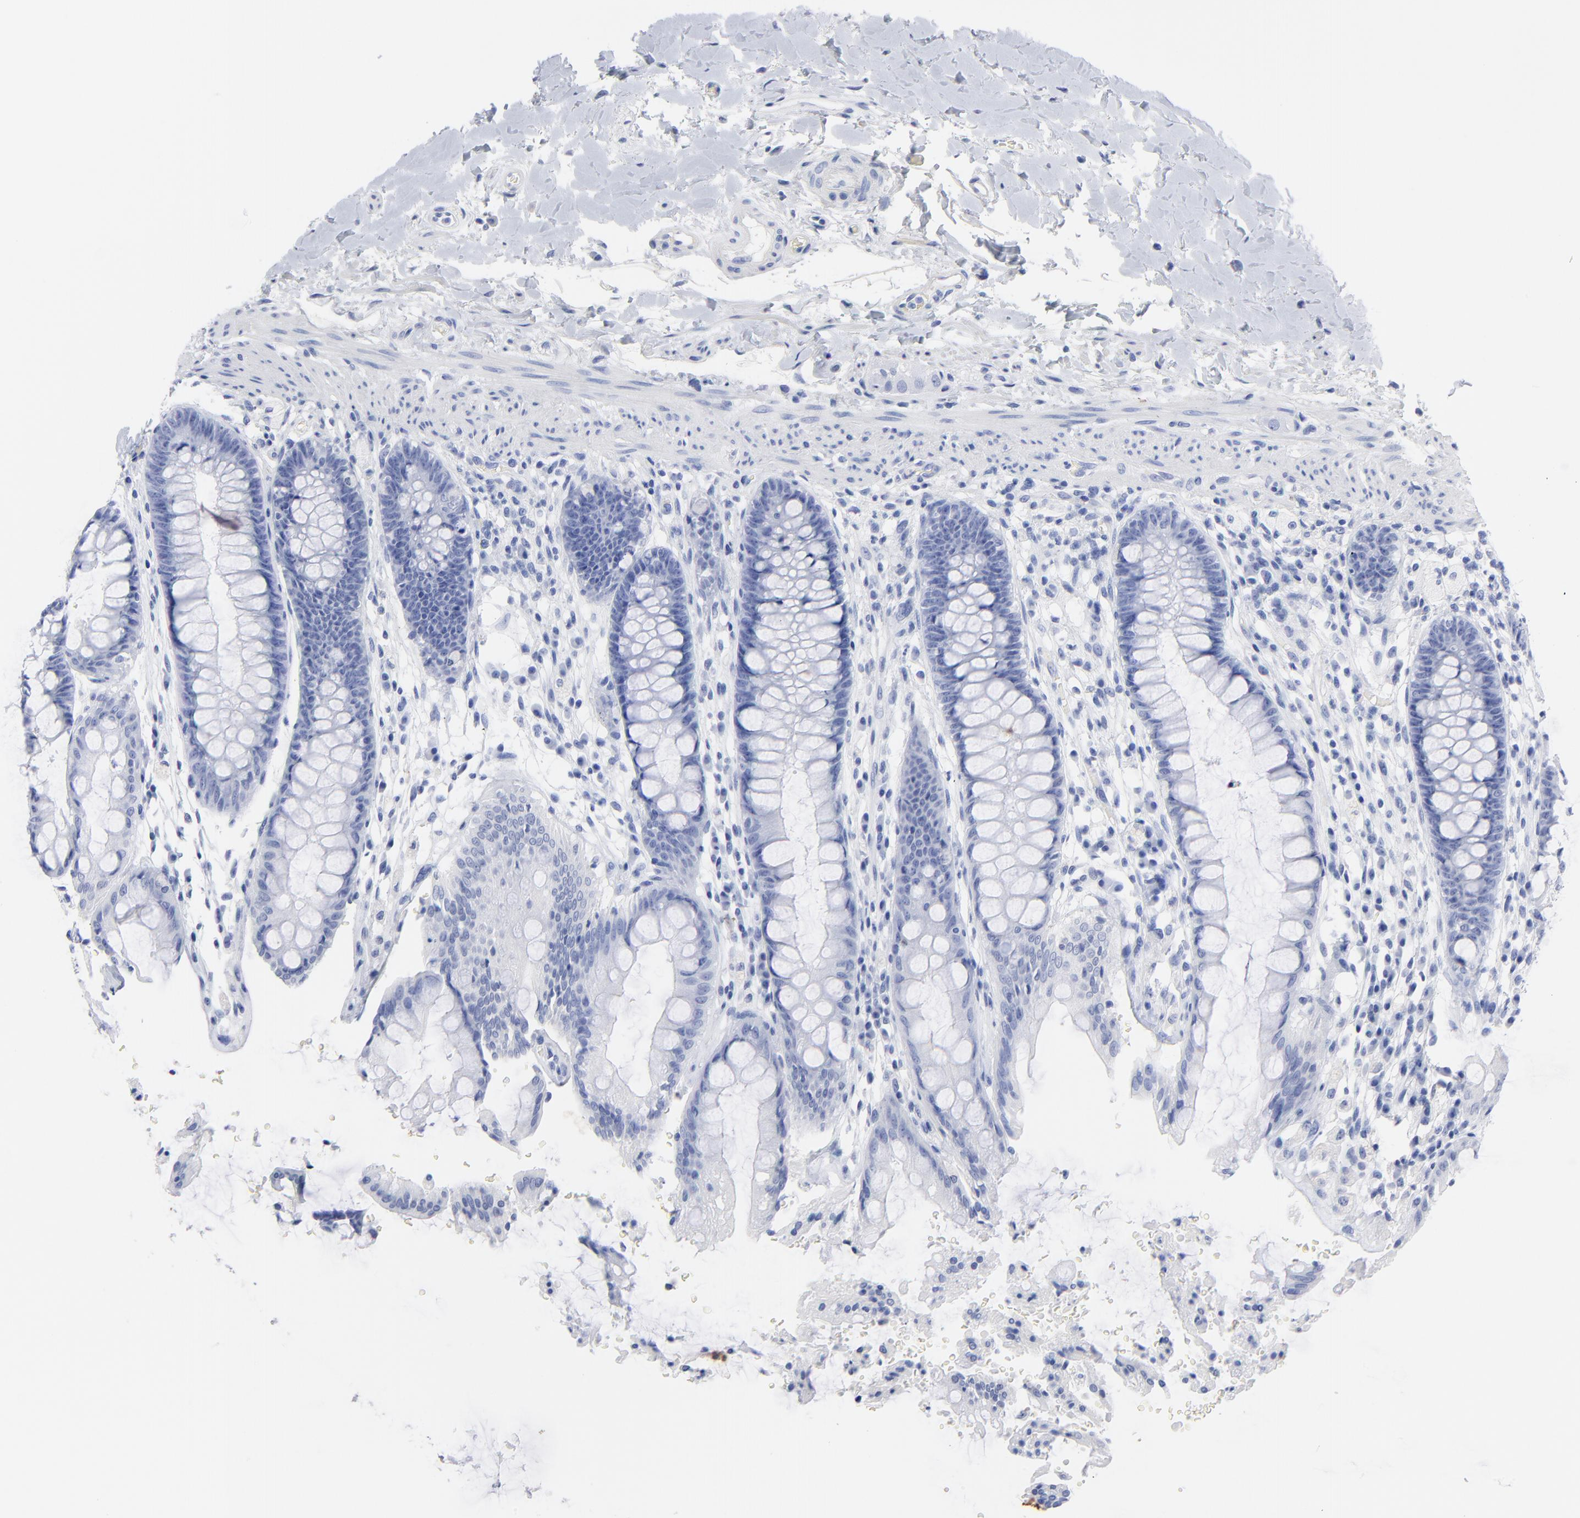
{"staining": {"intensity": "negative", "quantity": "none", "location": "none"}, "tissue": "rectum", "cell_type": "Glandular cells", "image_type": "normal", "snomed": [{"axis": "morphology", "description": "Normal tissue, NOS"}, {"axis": "topography", "description": "Rectum"}], "caption": "There is no significant positivity in glandular cells of rectum. (Stains: DAB (3,3'-diaminobenzidine) immunohistochemistry (IHC) with hematoxylin counter stain, Microscopy: brightfield microscopy at high magnification).", "gene": "ACY1", "patient": {"sex": "female", "age": 46}}